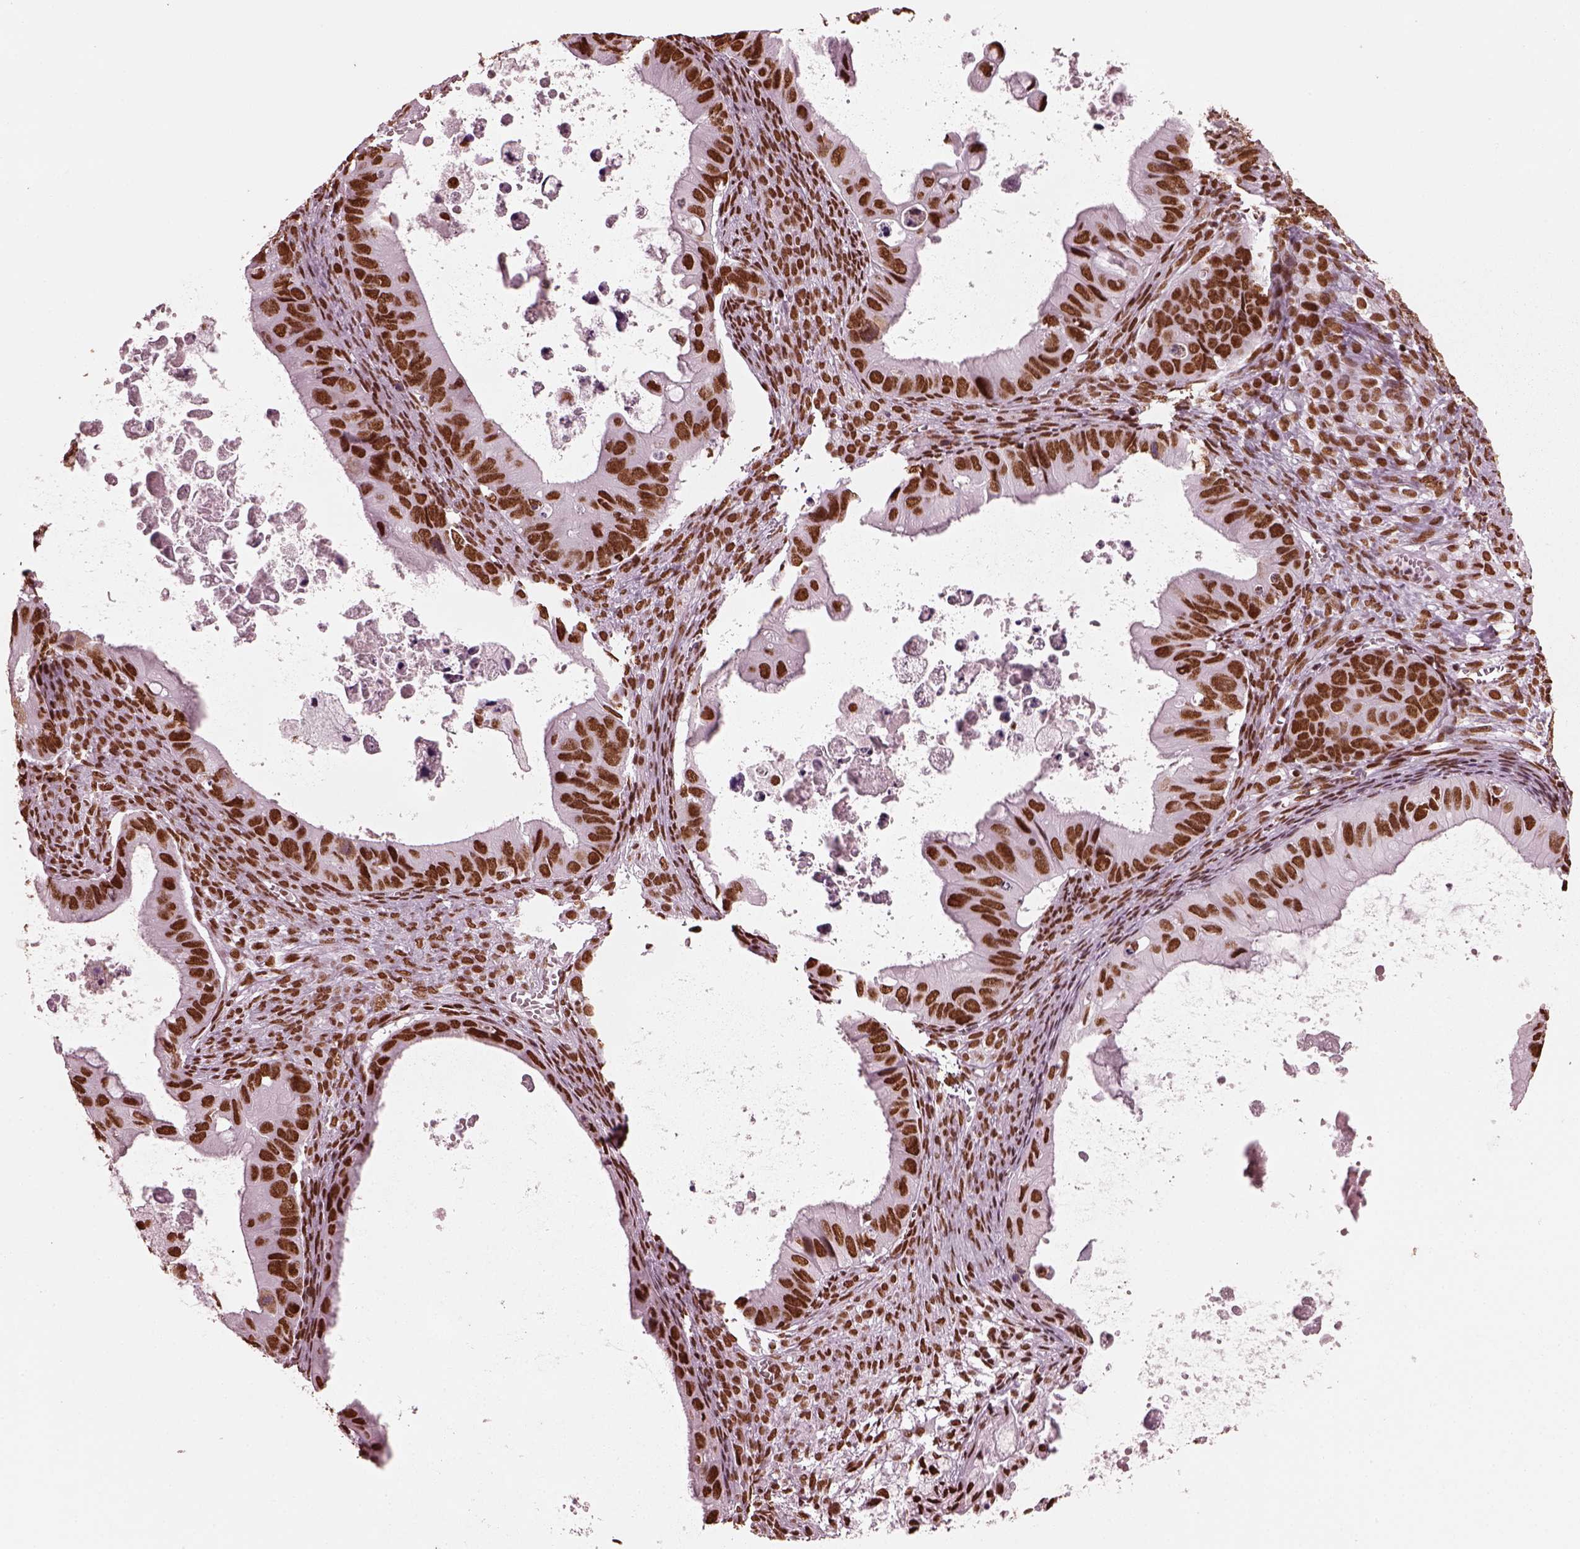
{"staining": {"intensity": "strong", "quantity": ">75%", "location": "nuclear"}, "tissue": "ovarian cancer", "cell_type": "Tumor cells", "image_type": "cancer", "snomed": [{"axis": "morphology", "description": "Cystadenocarcinoma, mucinous, NOS"}, {"axis": "topography", "description": "Ovary"}], "caption": "Immunohistochemical staining of ovarian cancer shows high levels of strong nuclear staining in about >75% of tumor cells.", "gene": "CBFA2T3", "patient": {"sex": "female", "age": 64}}